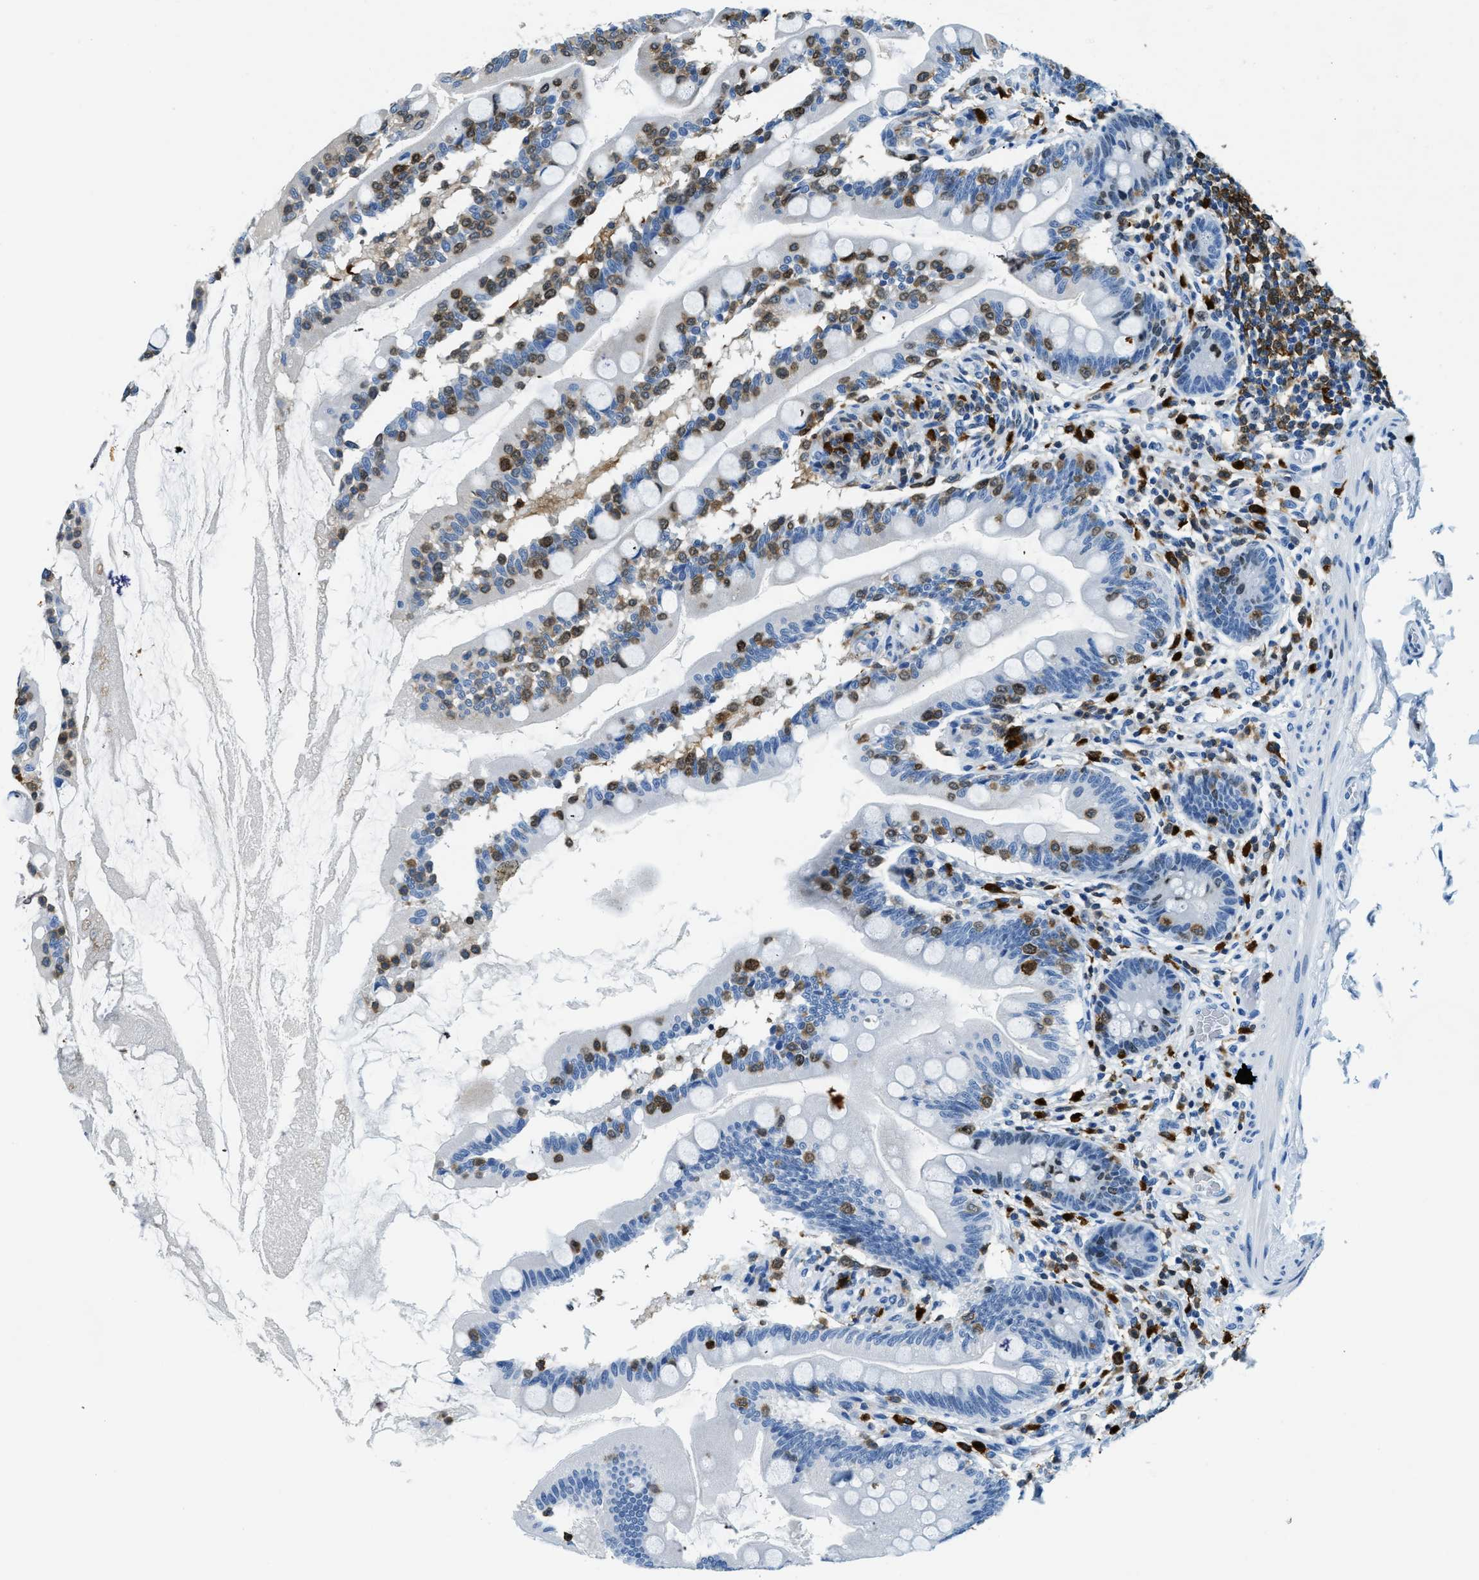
{"staining": {"intensity": "negative", "quantity": "none", "location": "none"}, "tissue": "small intestine", "cell_type": "Glandular cells", "image_type": "normal", "snomed": [{"axis": "morphology", "description": "Normal tissue, NOS"}, {"axis": "topography", "description": "Small intestine"}], "caption": "The histopathology image exhibits no significant positivity in glandular cells of small intestine.", "gene": "CAPG", "patient": {"sex": "female", "age": 56}}